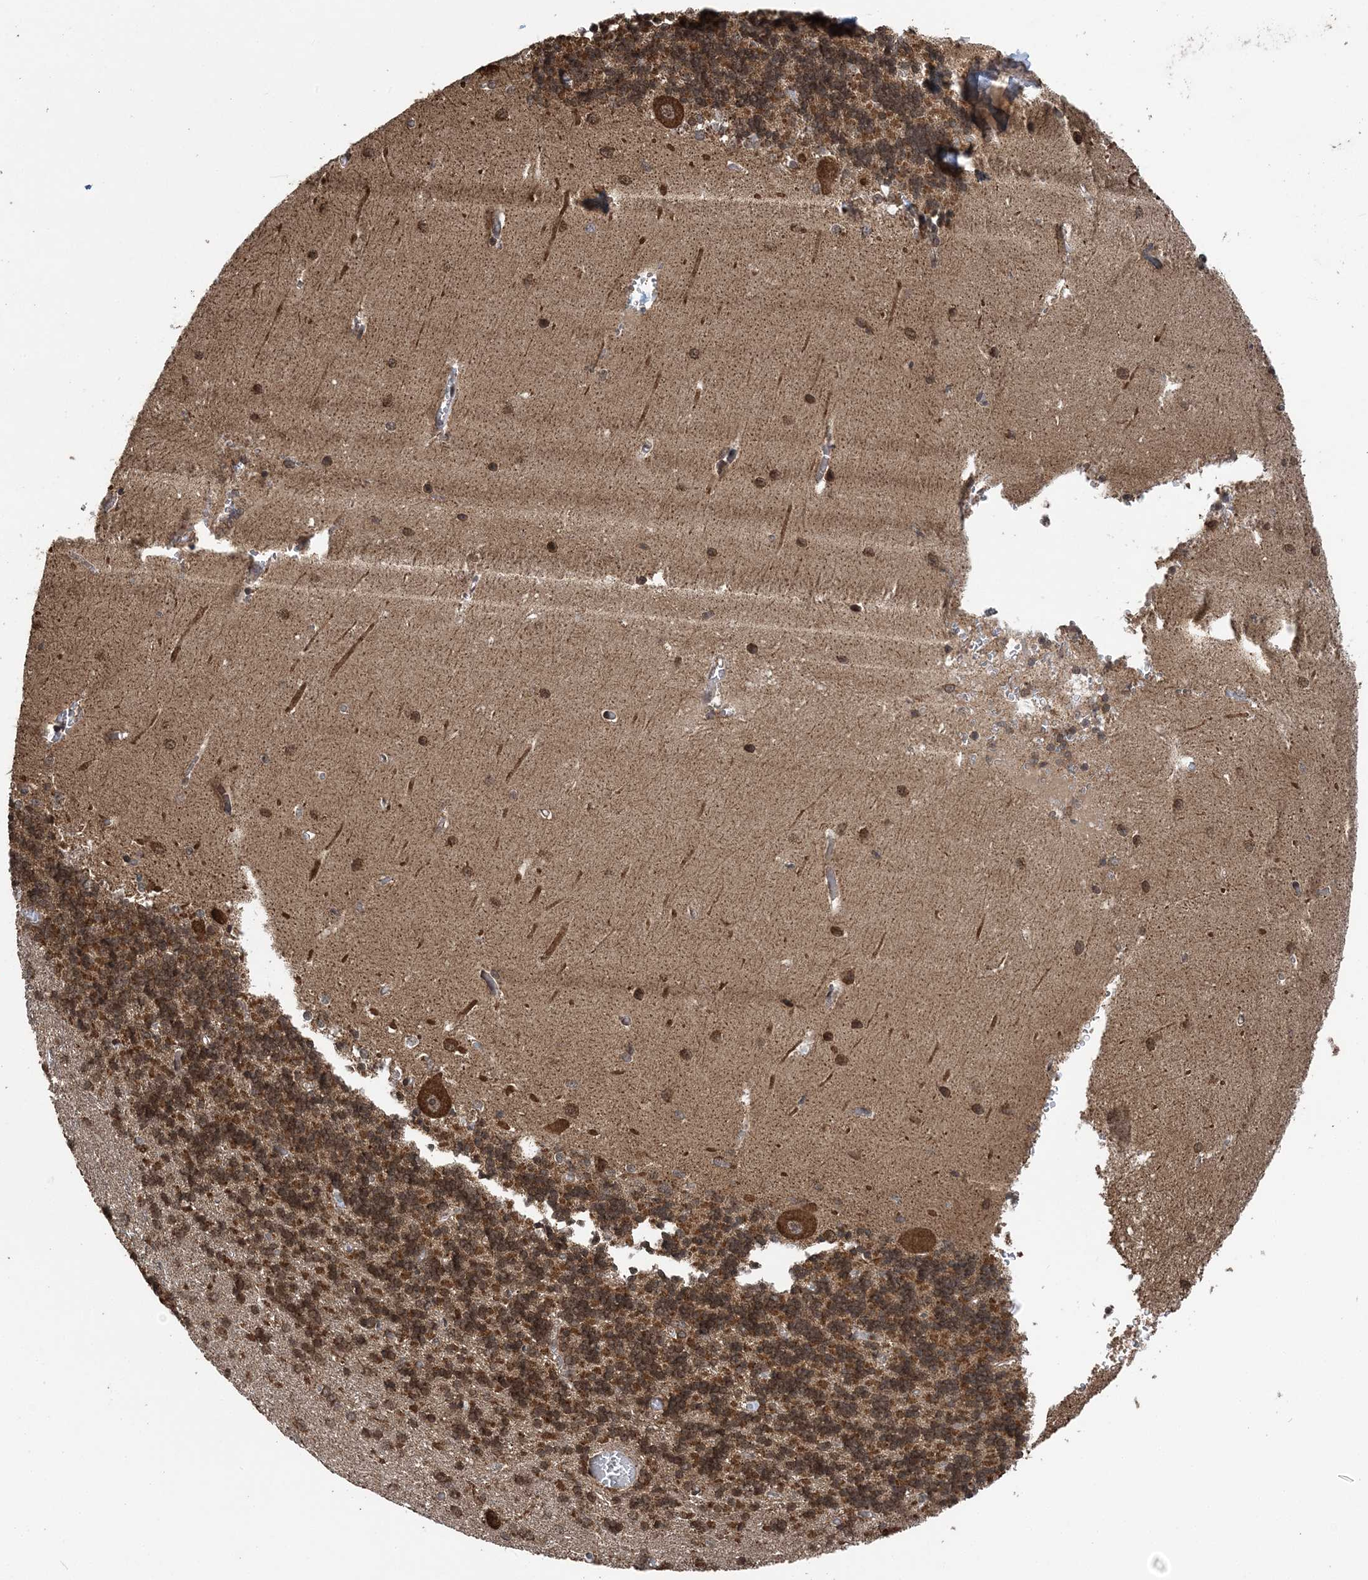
{"staining": {"intensity": "moderate", "quantity": ">75%", "location": "cytoplasmic/membranous,nuclear"}, "tissue": "cerebellum", "cell_type": "Cells in granular layer", "image_type": "normal", "snomed": [{"axis": "morphology", "description": "Normal tissue, NOS"}, {"axis": "topography", "description": "Cerebellum"}], "caption": "This photomicrograph reveals immunohistochemistry (IHC) staining of normal cerebellum, with medium moderate cytoplasmic/membranous,nuclear staining in about >75% of cells in granular layer.", "gene": "PCBP1", "patient": {"sex": "male", "age": 37}}